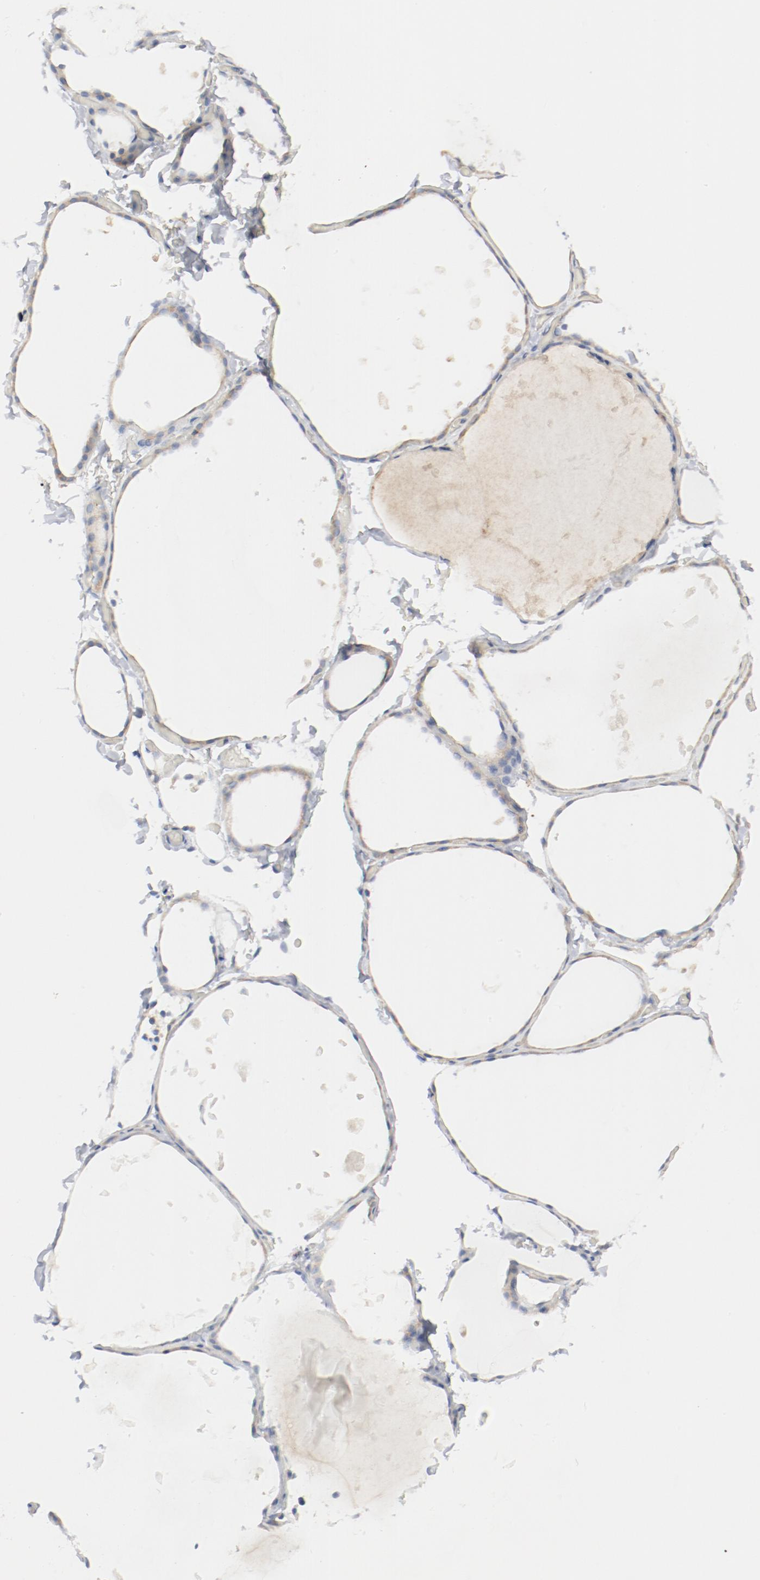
{"staining": {"intensity": "weak", "quantity": ">75%", "location": "cytoplasmic/membranous"}, "tissue": "thyroid gland", "cell_type": "Glandular cells", "image_type": "normal", "snomed": [{"axis": "morphology", "description": "Normal tissue, NOS"}, {"axis": "topography", "description": "Thyroid gland"}], "caption": "Glandular cells show low levels of weak cytoplasmic/membranous positivity in approximately >75% of cells in unremarkable human thyroid gland.", "gene": "SETD3", "patient": {"sex": "female", "age": 22}}